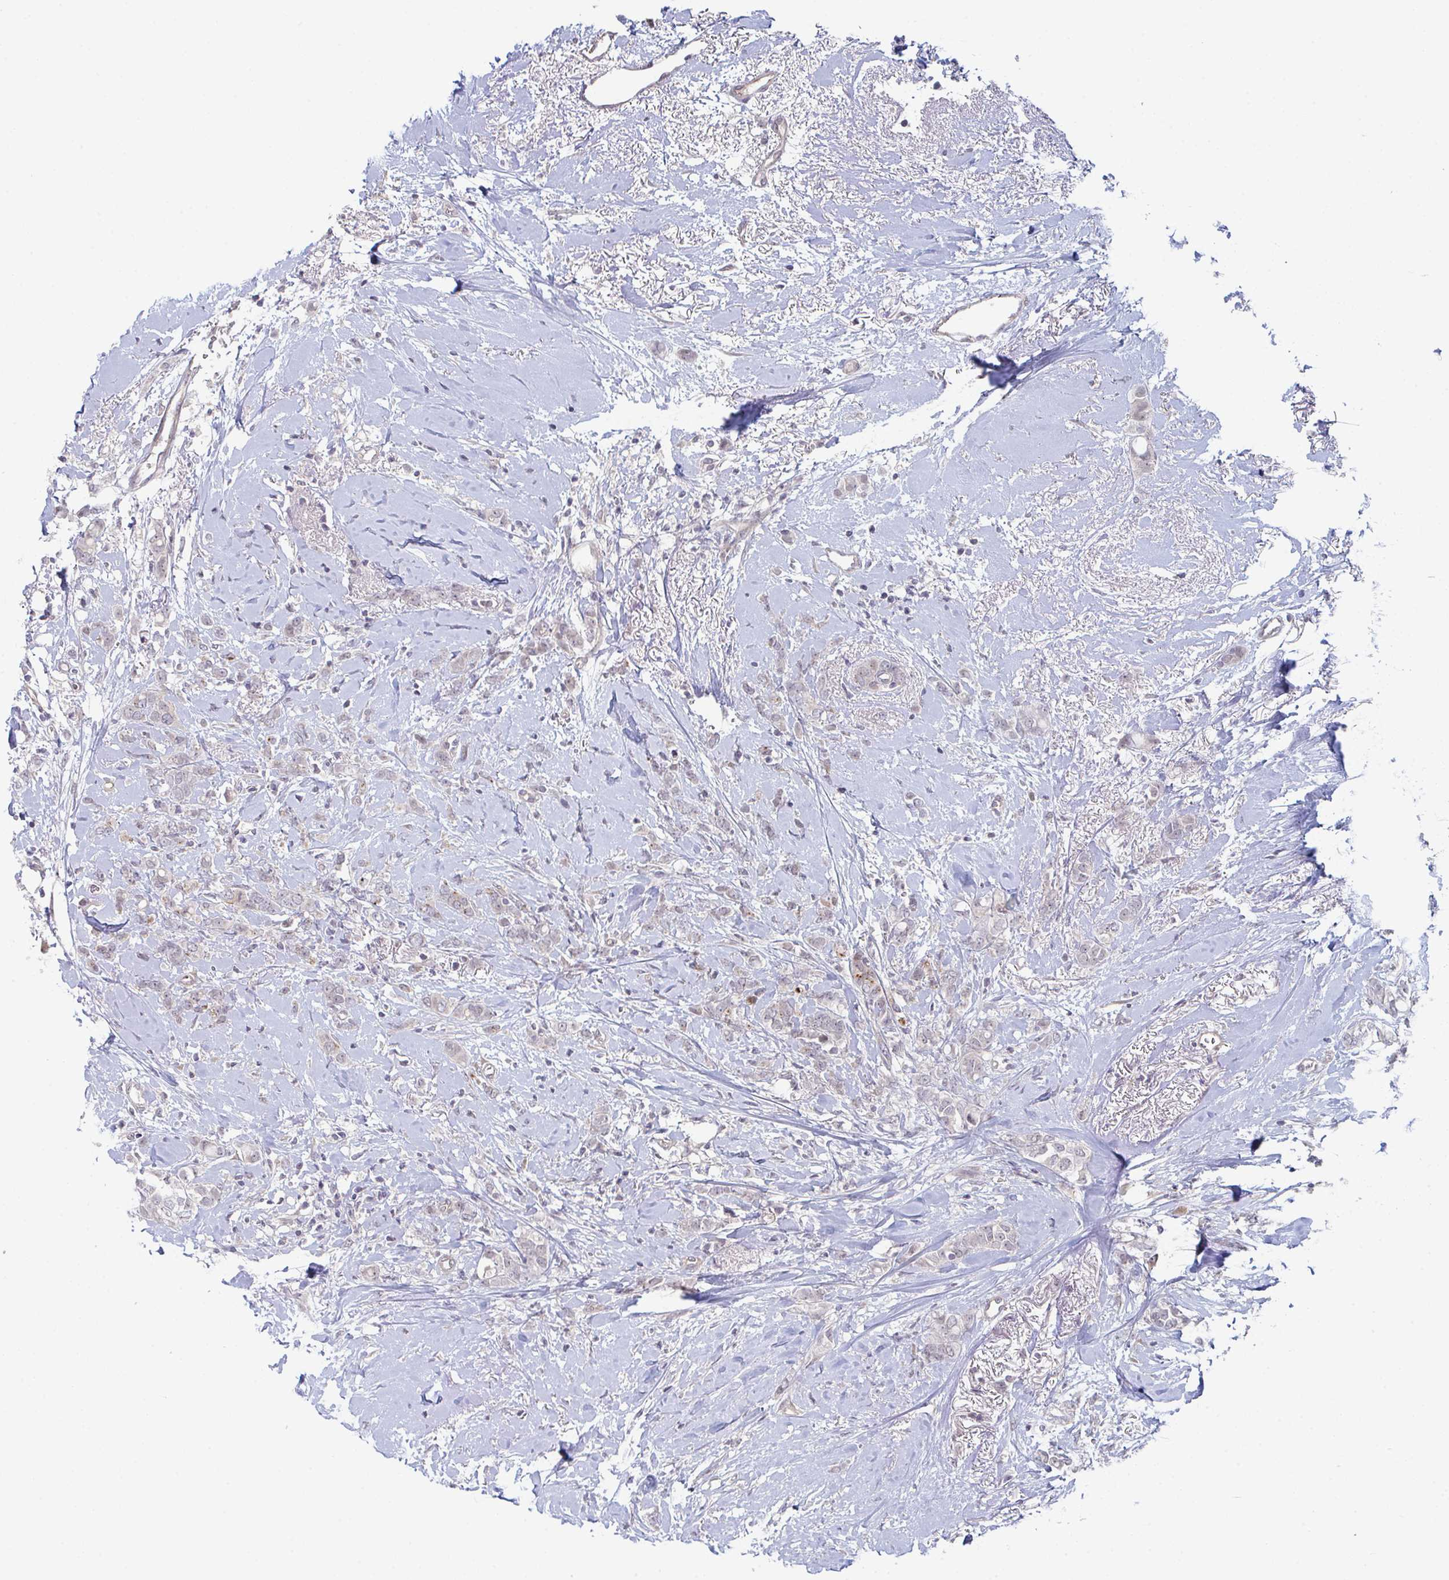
{"staining": {"intensity": "negative", "quantity": "none", "location": "none"}, "tissue": "breast cancer", "cell_type": "Tumor cells", "image_type": "cancer", "snomed": [{"axis": "morphology", "description": "Lobular carcinoma"}, {"axis": "topography", "description": "Breast"}], "caption": "A micrograph of human breast lobular carcinoma is negative for staining in tumor cells.", "gene": "ZNF214", "patient": {"sex": "female", "age": 91}}